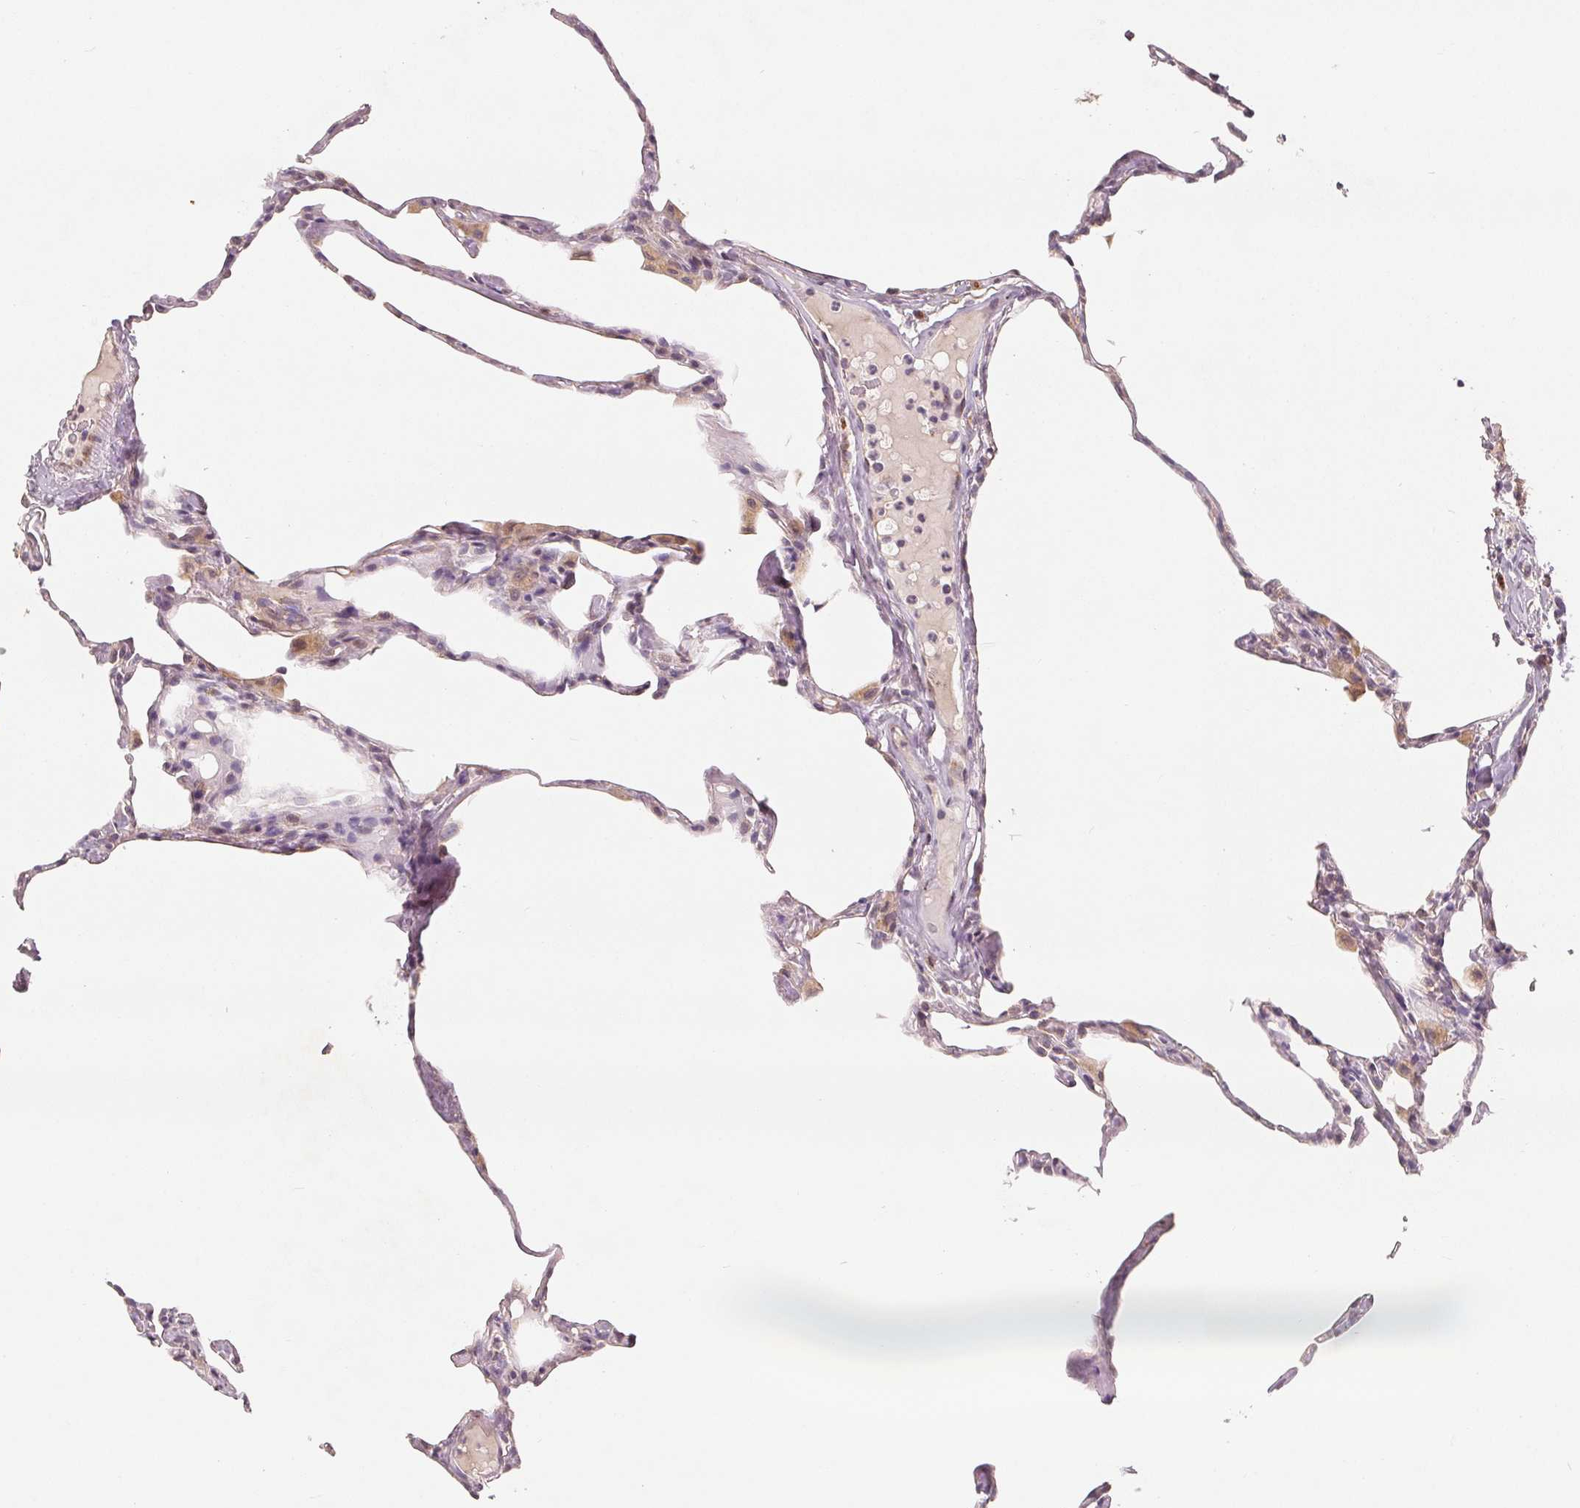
{"staining": {"intensity": "weak", "quantity": "<25%", "location": "cytoplasmic/membranous"}, "tissue": "lung", "cell_type": "Alveolar cells", "image_type": "normal", "snomed": [{"axis": "morphology", "description": "Normal tissue, NOS"}, {"axis": "topography", "description": "Lung"}], "caption": "IHC histopathology image of normal lung: lung stained with DAB (3,3'-diaminobenzidine) shows no significant protein positivity in alveolar cells.", "gene": "TMSB15B", "patient": {"sex": "male", "age": 65}}